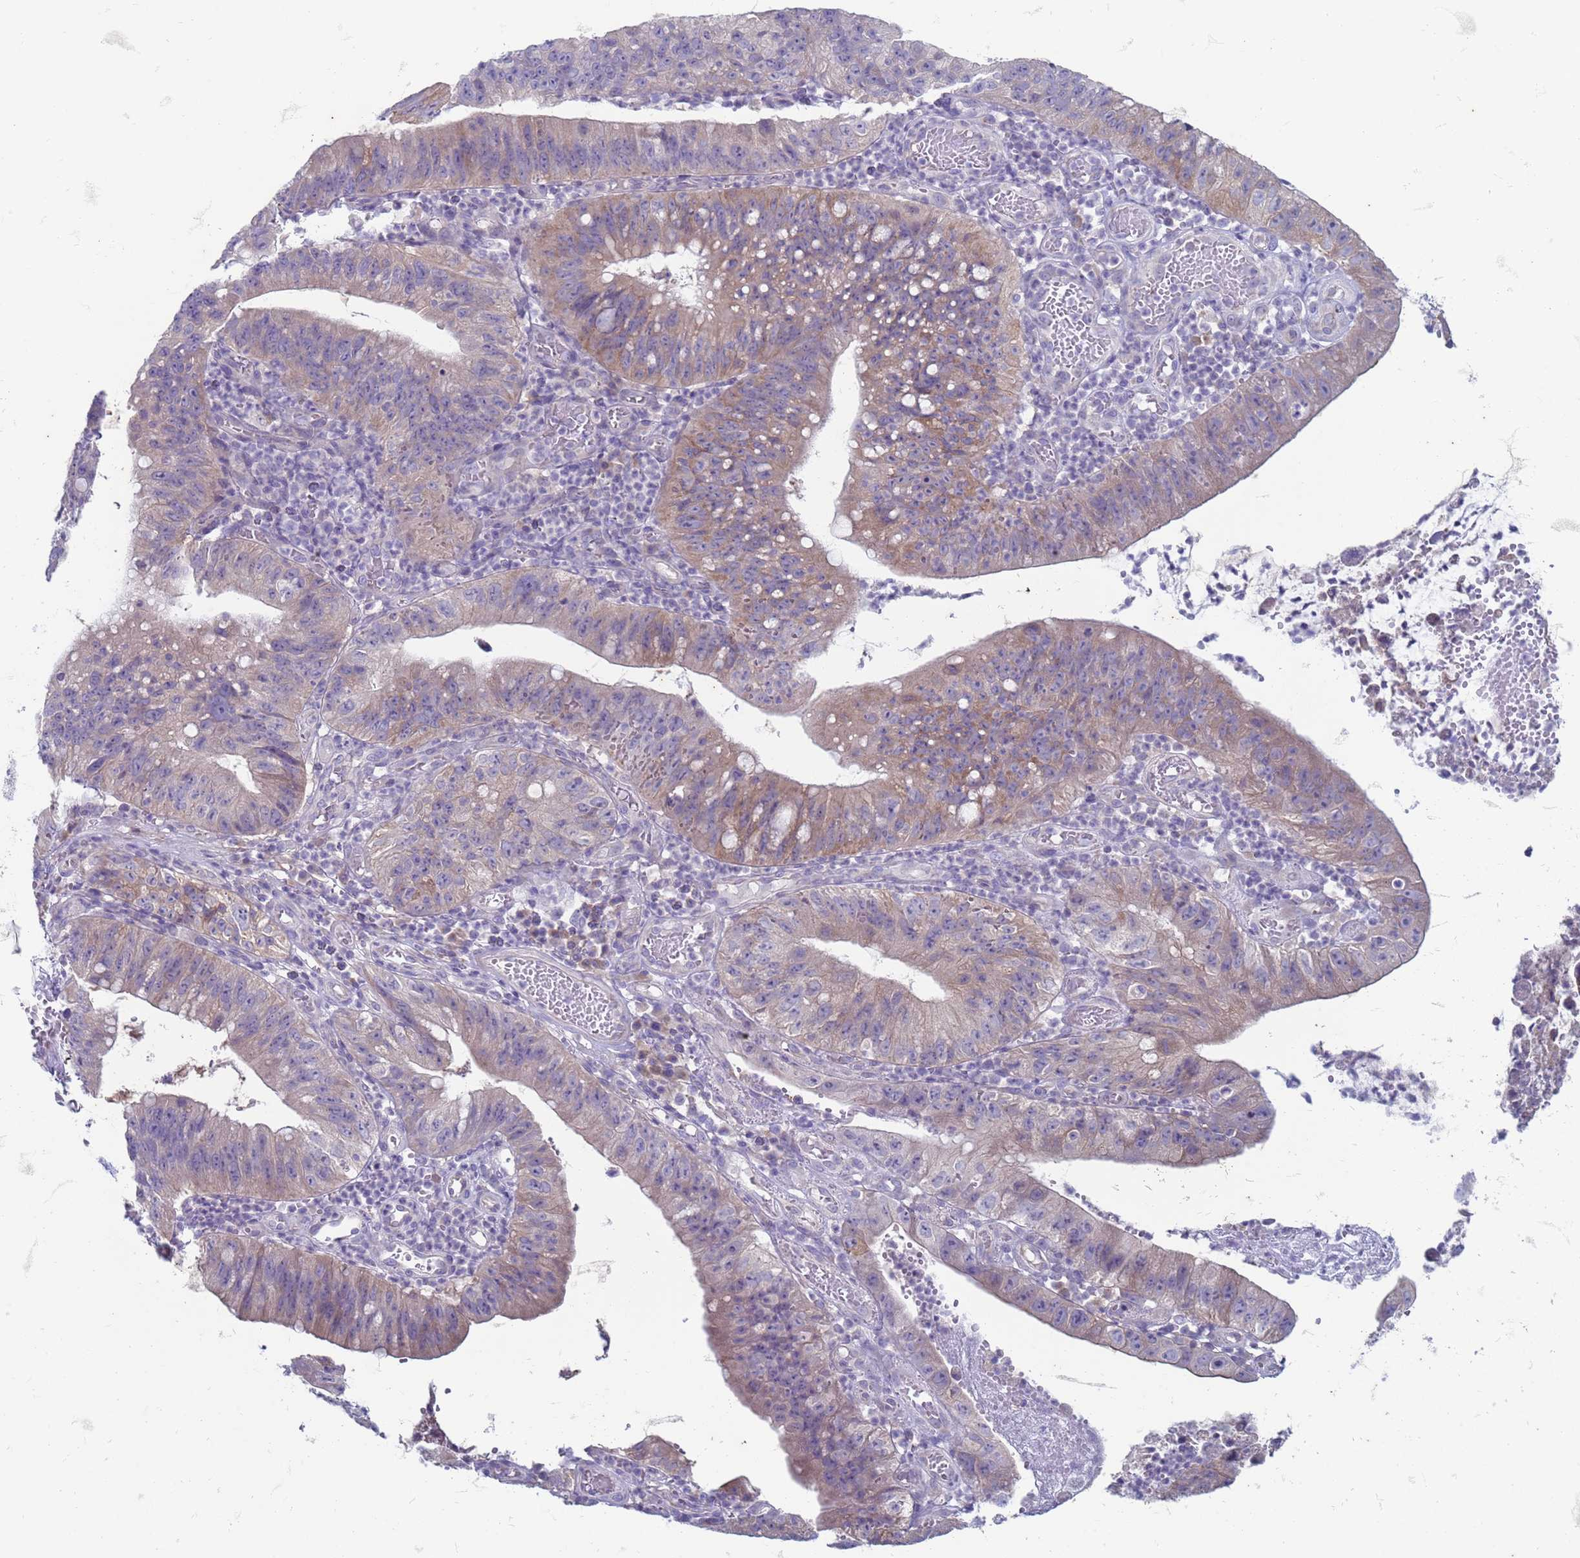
{"staining": {"intensity": "weak", "quantity": "25%-75%", "location": "cytoplasmic/membranous"}, "tissue": "stomach cancer", "cell_type": "Tumor cells", "image_type": "cancer", "snomed": [{"axis": "morphology", "description": "Adenocarcinoma, NOS"}, {"axis": "topography", "description": "Stomach"}], "caption": "Brown immunohistochemical staining in human stomach adenocarcinoma displays weak cytoplasmic/membranous positivity in about 25%-75% of tumor cells.", "gene": "SUCO", "patient": {"sex": "male", "age": 59}}